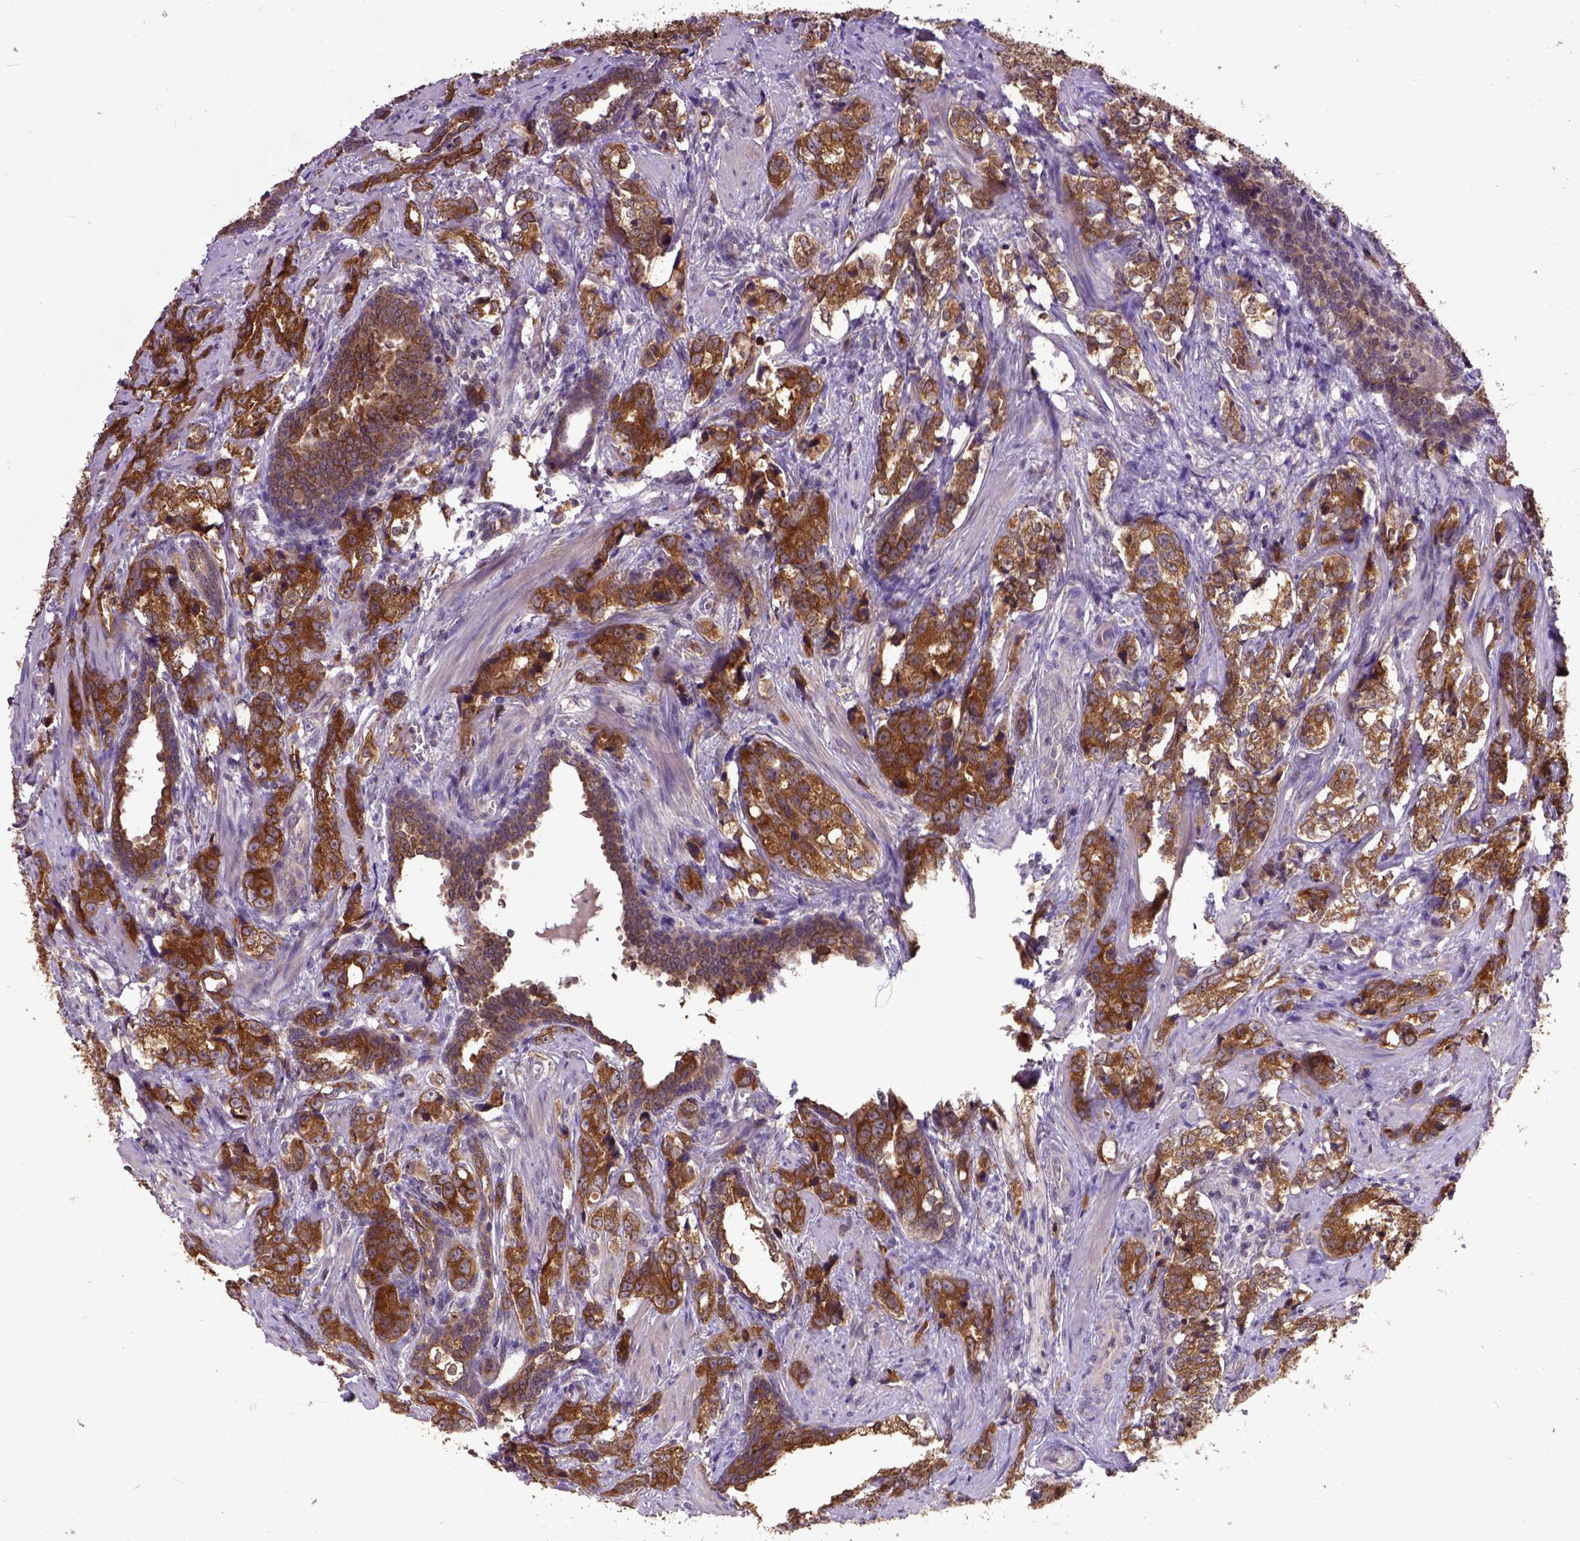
{"staining": {"intensity": "strong", "quantity": ">75%", "location": "cytoplasmic/membranous"}, "tissue": "prostate cancer", "cell_type": "Tumor cells", "image_type": "cancer", "snomed": [{"axis": "morphology", "description": "Adenocarcinoma, NOS"}, {"axis": "topography", "description": "Prostate and seminal vesicle, NOS"}], "caption": "A photomicrograph of prostate cancer stained for a protein exhibits strong cytoplasmic/membranous brown staining in tumor cells. (brown staining indicates protein expression, while blue staining denotes nuclei).", "gene": "ARL1", "patient": {"sex": "male", "age": 63}}